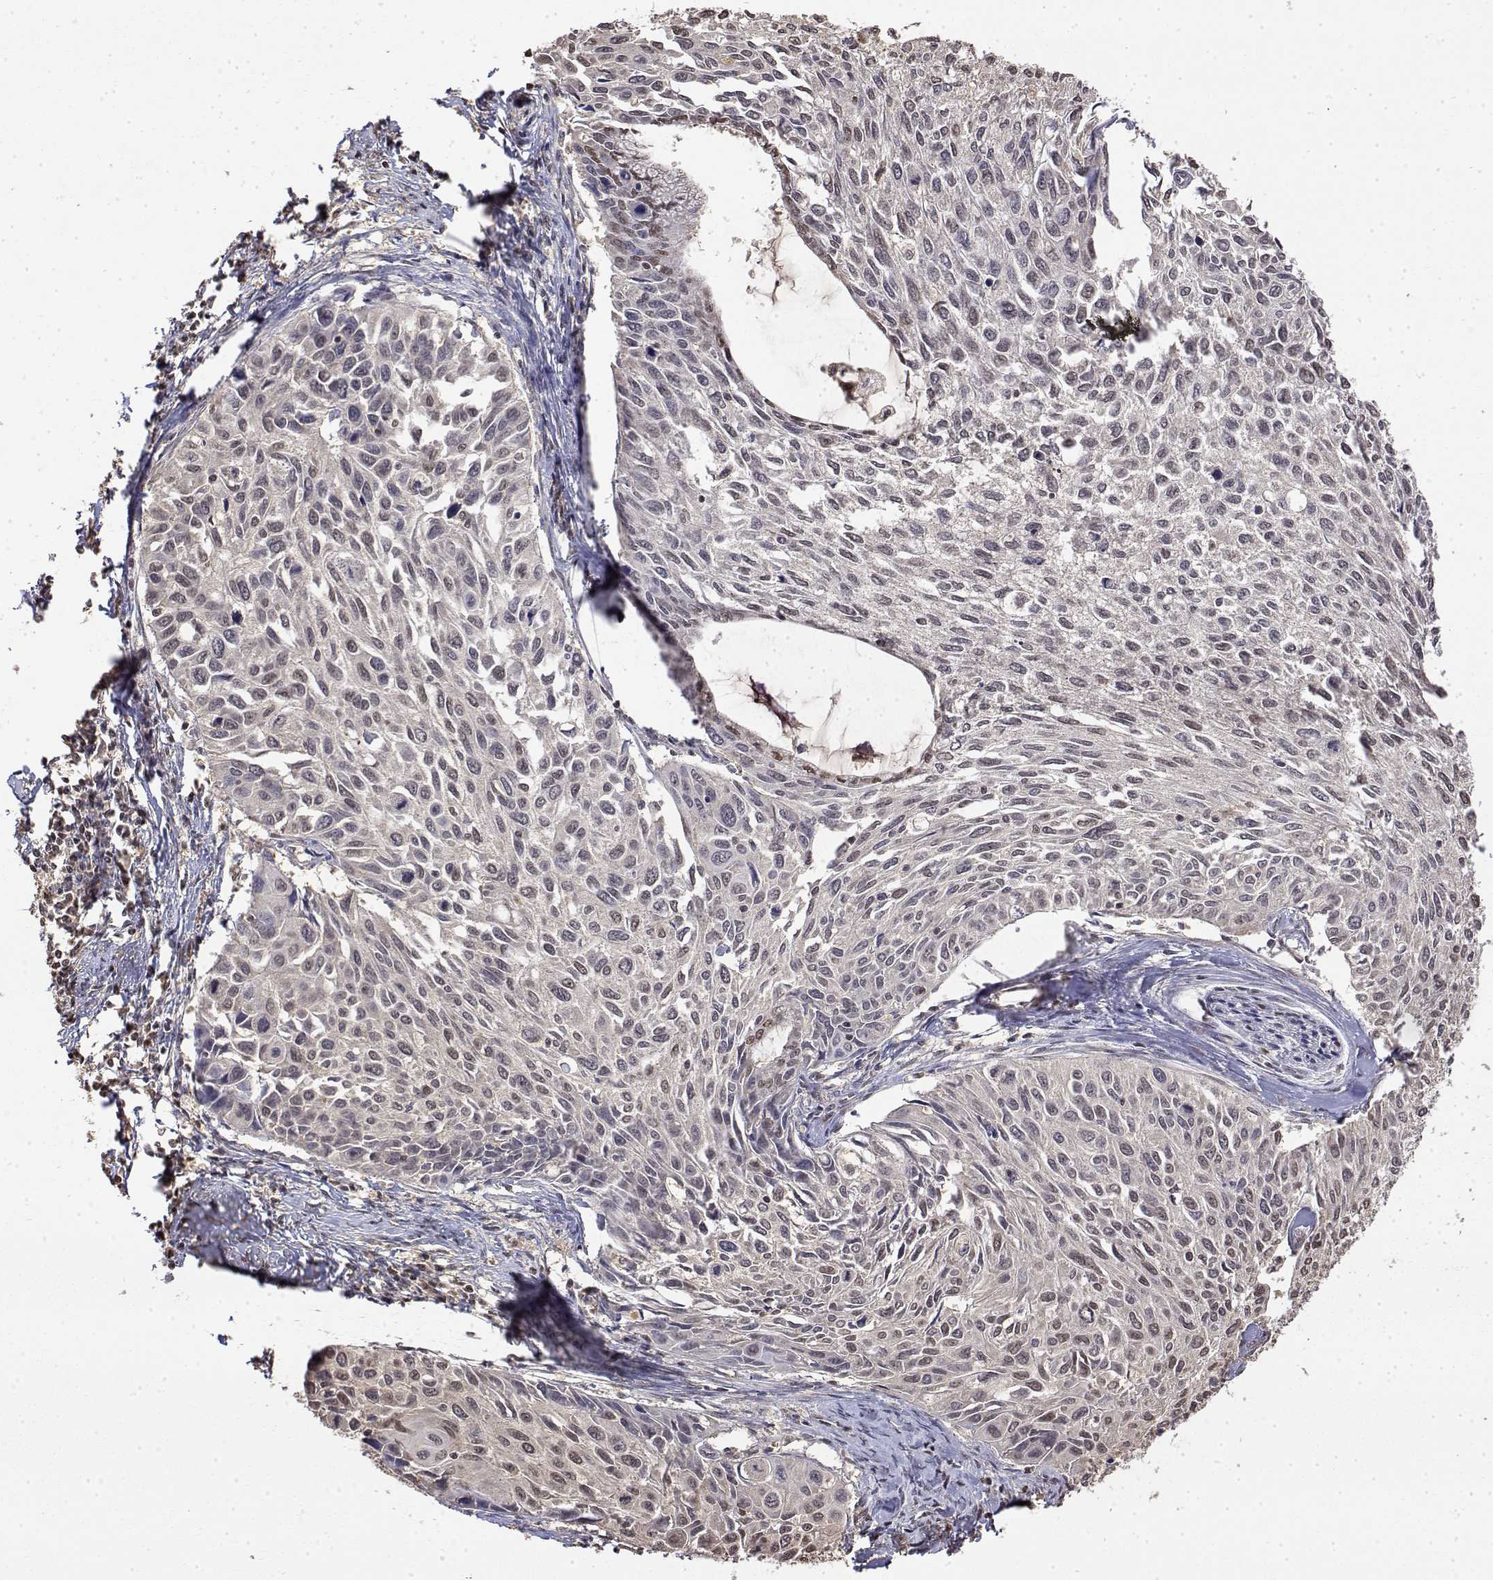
{"staining": {"intensity": "weak", "quantity": ">75%", "location": "nuclear"}, "tissue": "cervical cancer", "cell_type": "Tumor cells", "image_type": "cancer", "snomed": [{"axis": "morphology", "description": "Squamous cell carcinoma, NOS"}, {"axis": "topography", "description": "Cervix"}], "caption": "Cervical squamous cell carcinoma tissue exhibits weak nuclear staining in about >75% of tumor cells, visualized by immunohistochemistry. (Brightfield microscopy of DAB IHC at high magnification).", "gene": "TPI1", "patient": {"sex": "female", "age": 50}}